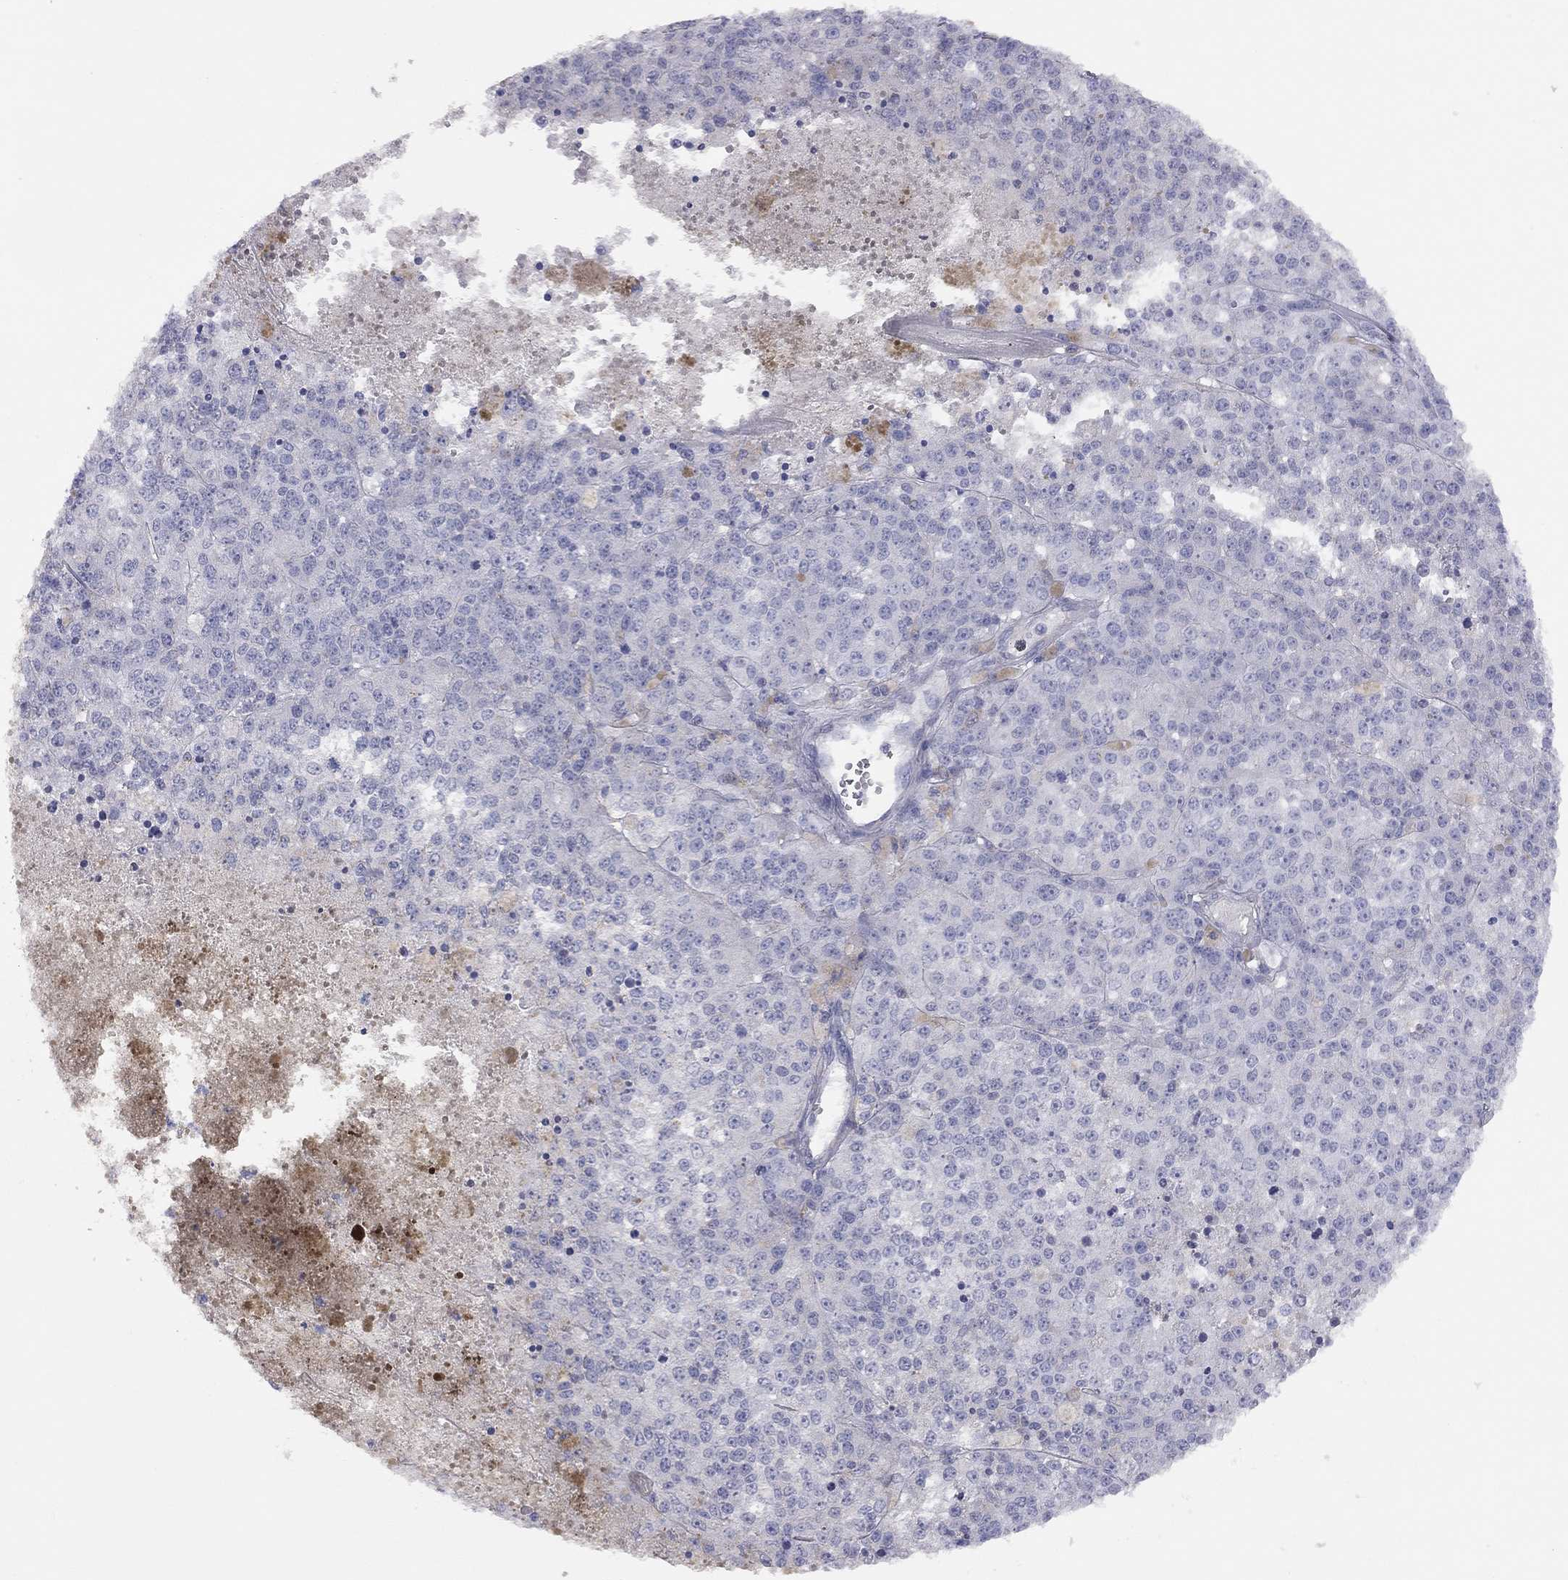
{"staining": {"intensity": "negative", "quantity": "none", "location": "none"}, "tissue": "melanoma", "cell_type": "Tumor cells", "image_type": "cancer", "snomed": [{"axis": "morphology", "description": "Malignant melanoma, Metastatic site"}, {"axis": "topography", "description": "Lymph node"}], "caption": "A photomicrograph of melanoma stained for a protein exhibits no brown staining in tumor cells.", "gene": "ADCYAP1", "patient": {"sex": "female", "age": 64}}